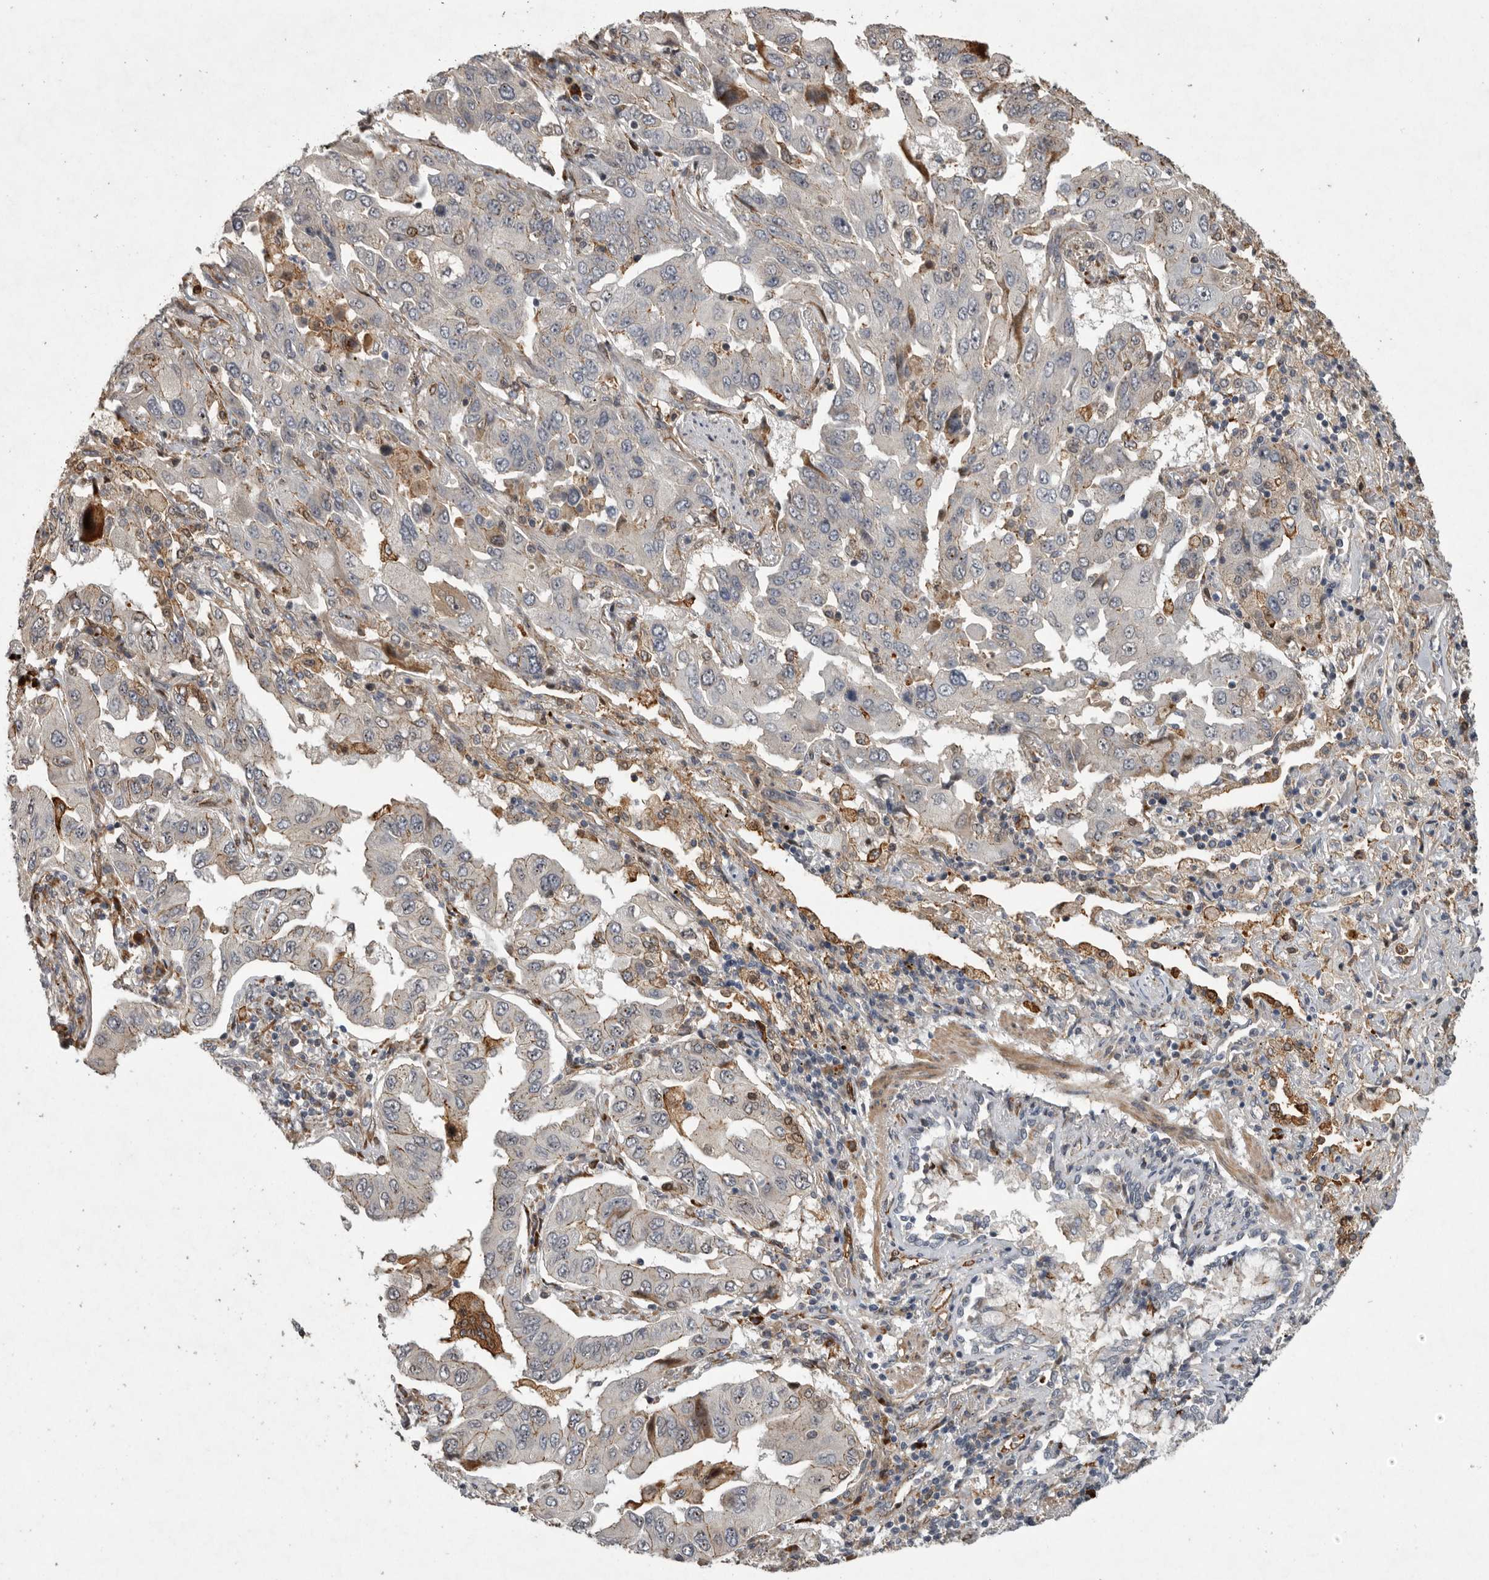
{"staining": {"intensity": "weak", "quantity": "<25%", "location": "cytoplasmic/membranous"}, "tissue": "lung cancer", "cell_type": "Tumor cells", "image_type": "cancer", "snomed": [{"axis": "morphology", "description": "Adenocarcinoma, NOS"}, {"axis": "topography", "description": "Lung"}], "caption": "Immunohistochemistry photomicrograph of neoplastic tissue: lung adenocarcinoma stained with DAB (3,3'-diaminobenzidine) exhibits no significant protein positivity in tumor cells.", "gene": "MPDZ", "patient": {"sex": "female", "age": 65}}